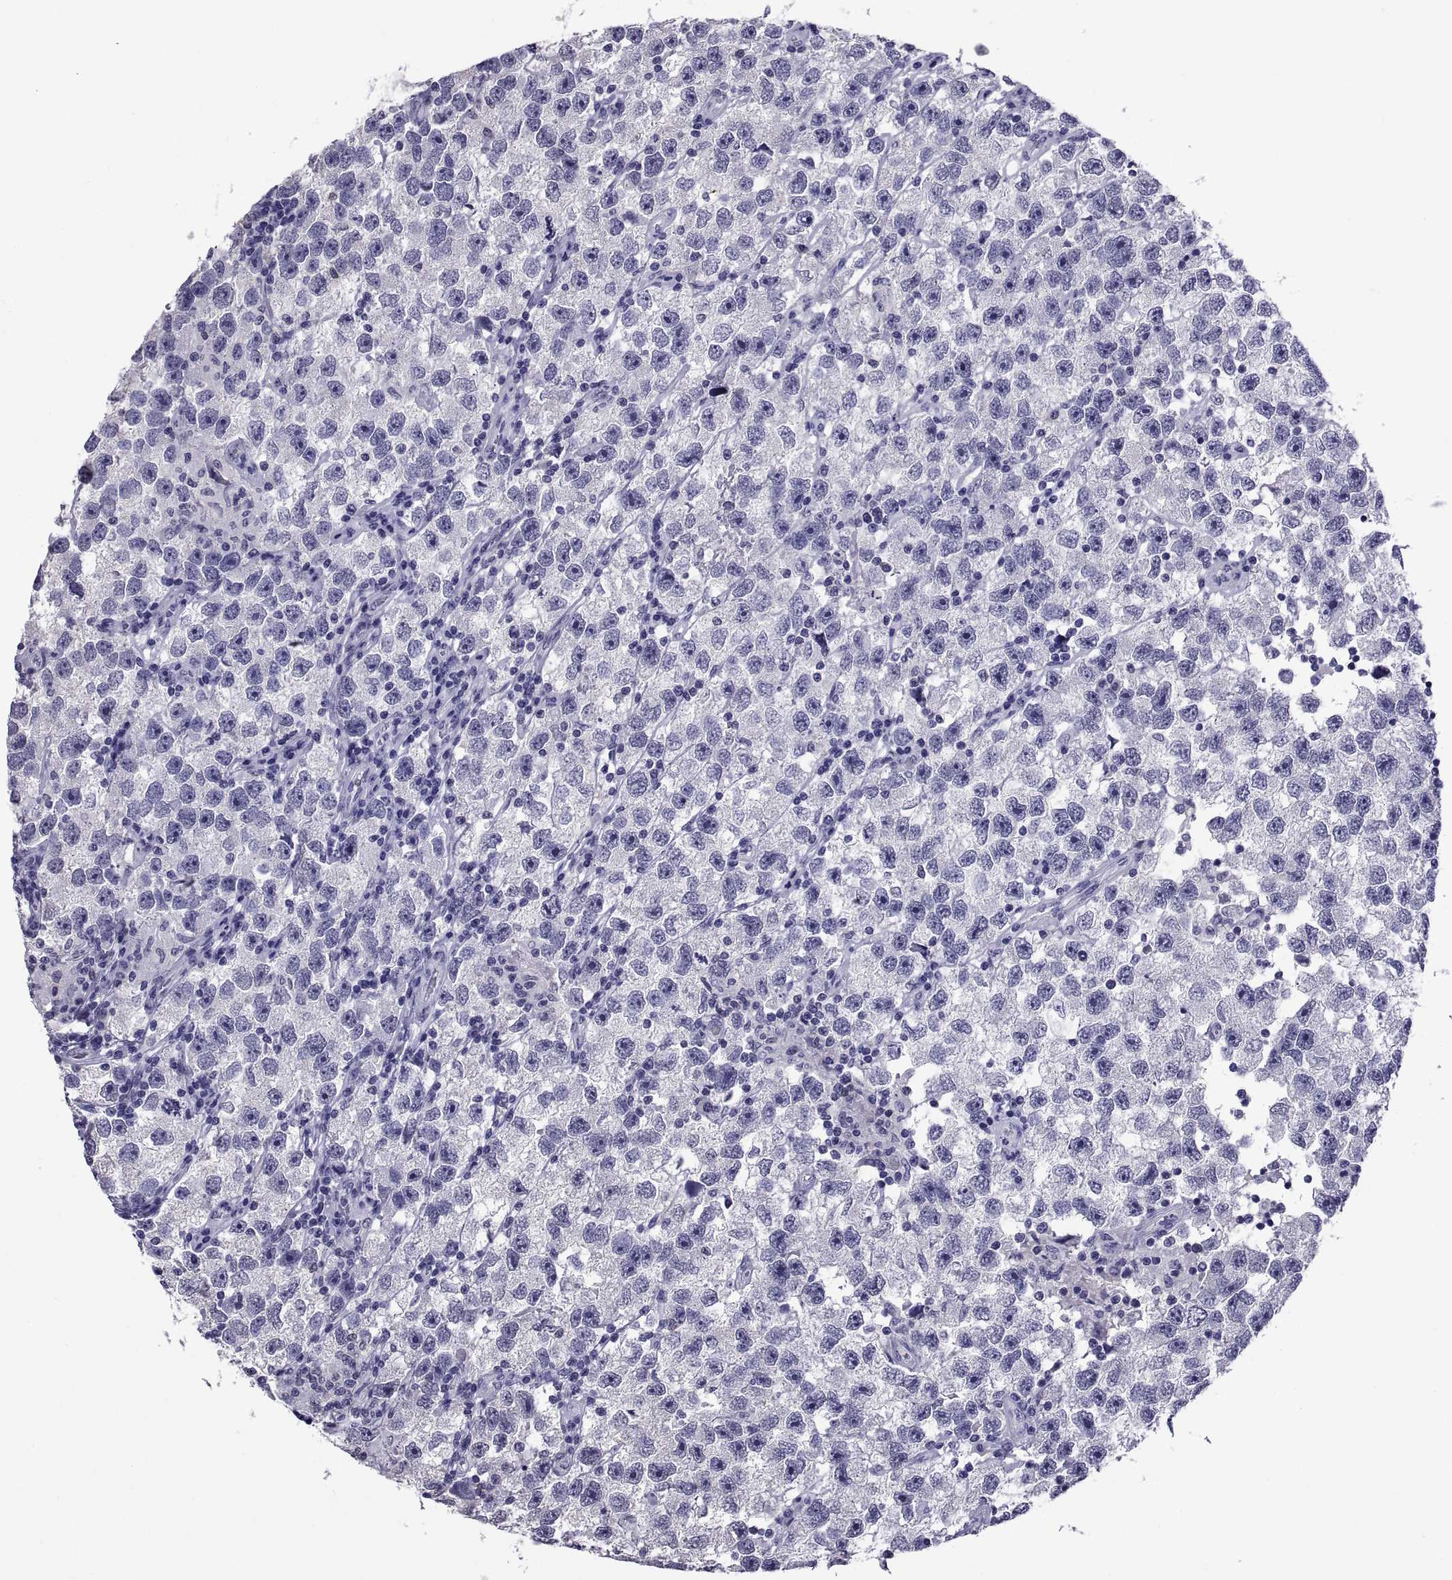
{"staining": {"intensity": "negative", "quantity": "none", "location": "none"}, "tissue": "testis cancer", "cell_type": "Tumor cells", "image_type": "cancer", "snomed": [{"axis": "morphology", "description": "Seminoma, NOS"}, {"axis": "topography", "description": "Testis"}], "caption": "Micrograph shows no significant protein positivity in tumor cells of testis cancer (seminoma). Brightfield microscopy of immunohistochemistry stained with DAB (brown) and hematoxylin (blue), captured at high magnification.", "gene": "TGFBR3L", "patient": {"sex": "male", "age": 26}}